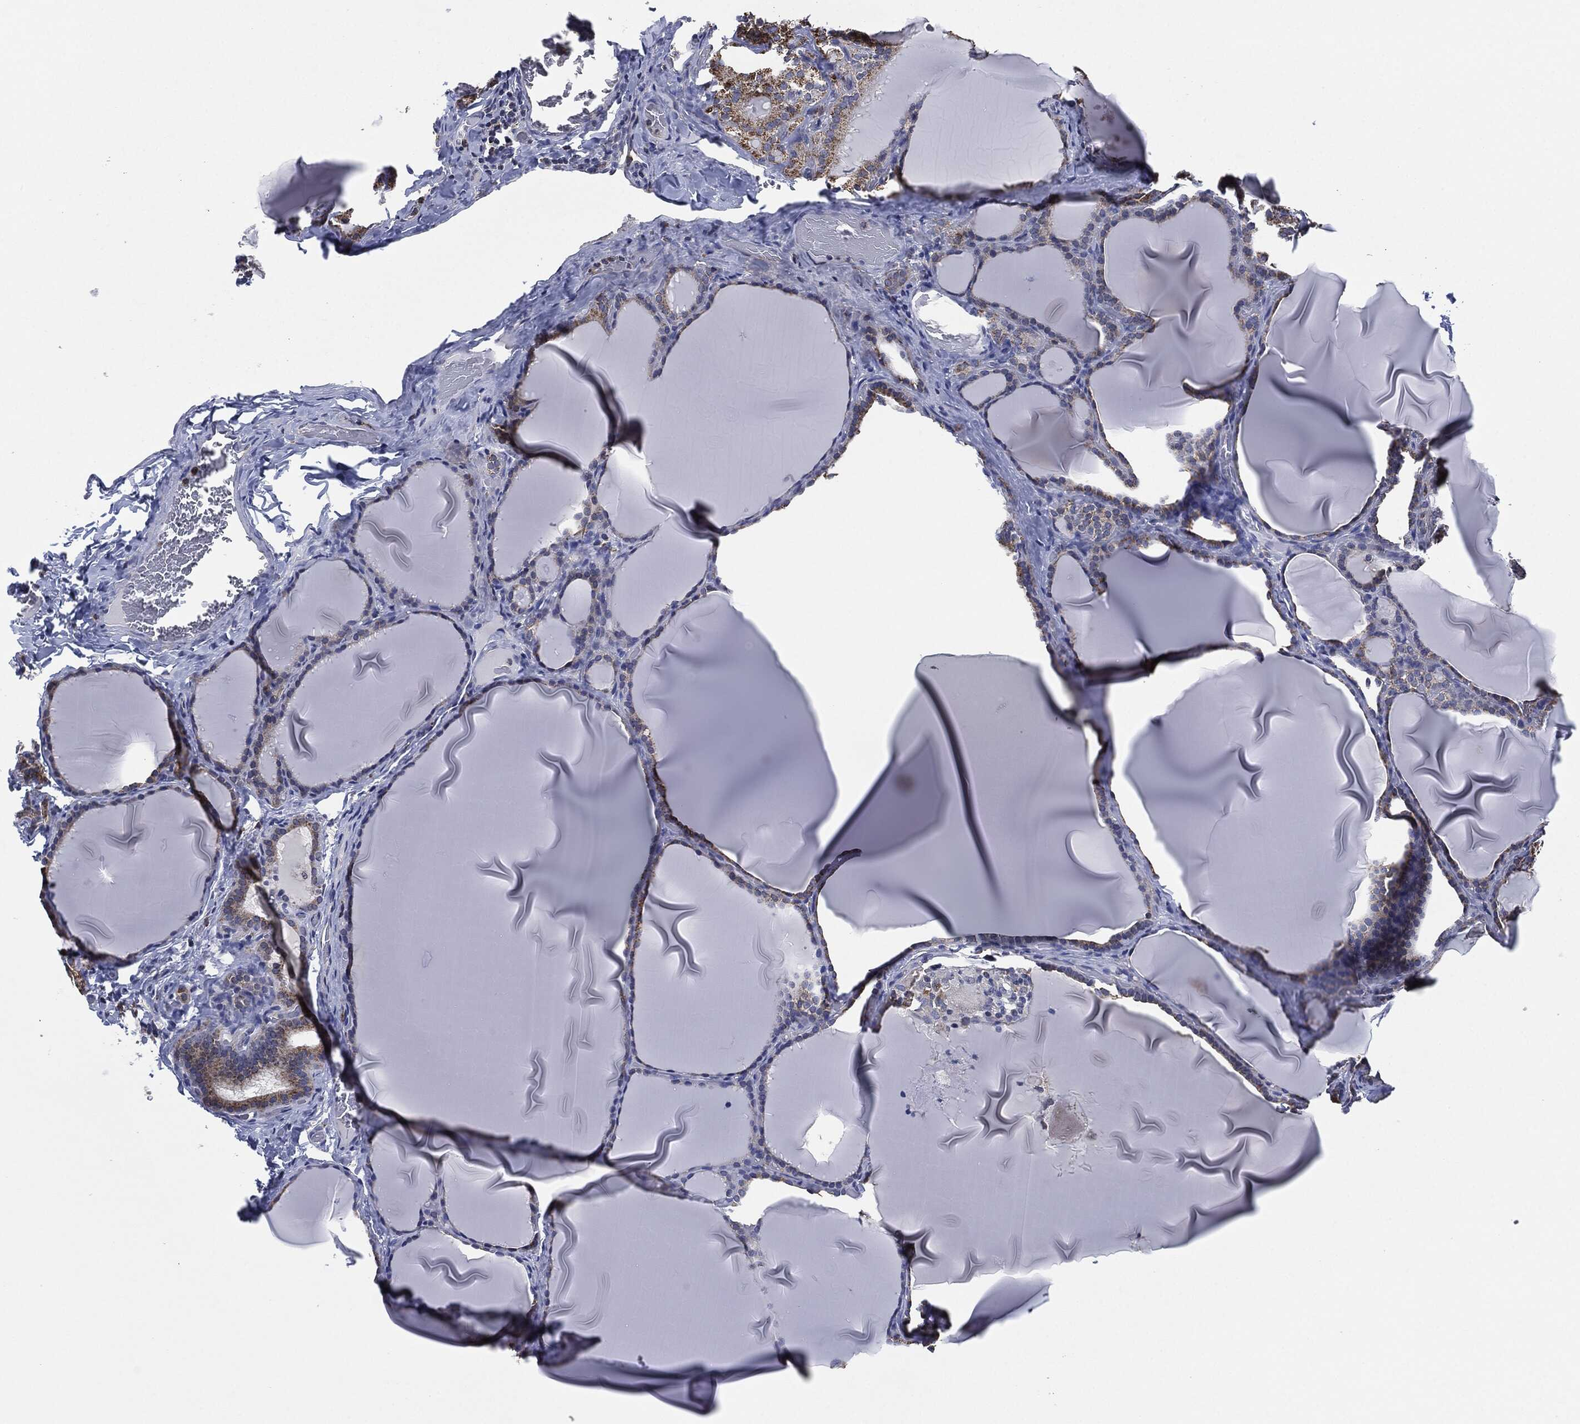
{"staining": {"intensity": "weak", "quantity": "<25%", "location": "cytoplasmic/membranous"}, "tissue": "thyroid gland", "cell_type": "Glandular cells", "image_type": "normal", "snomed": [{"axis": "morphology", "description": "Normal tissue, NOS"}, {"axis": "morphology", "description": "Hyperplasia, NOS"}, {"axis": "topography", "description": "Thyroid gland"}], "caption": "Micrograph shows no significant protein staining in glandular cells of benign thyroid gland.", "gene": "NDUFV2", "patient": {"sex": "female", "age": 27}}